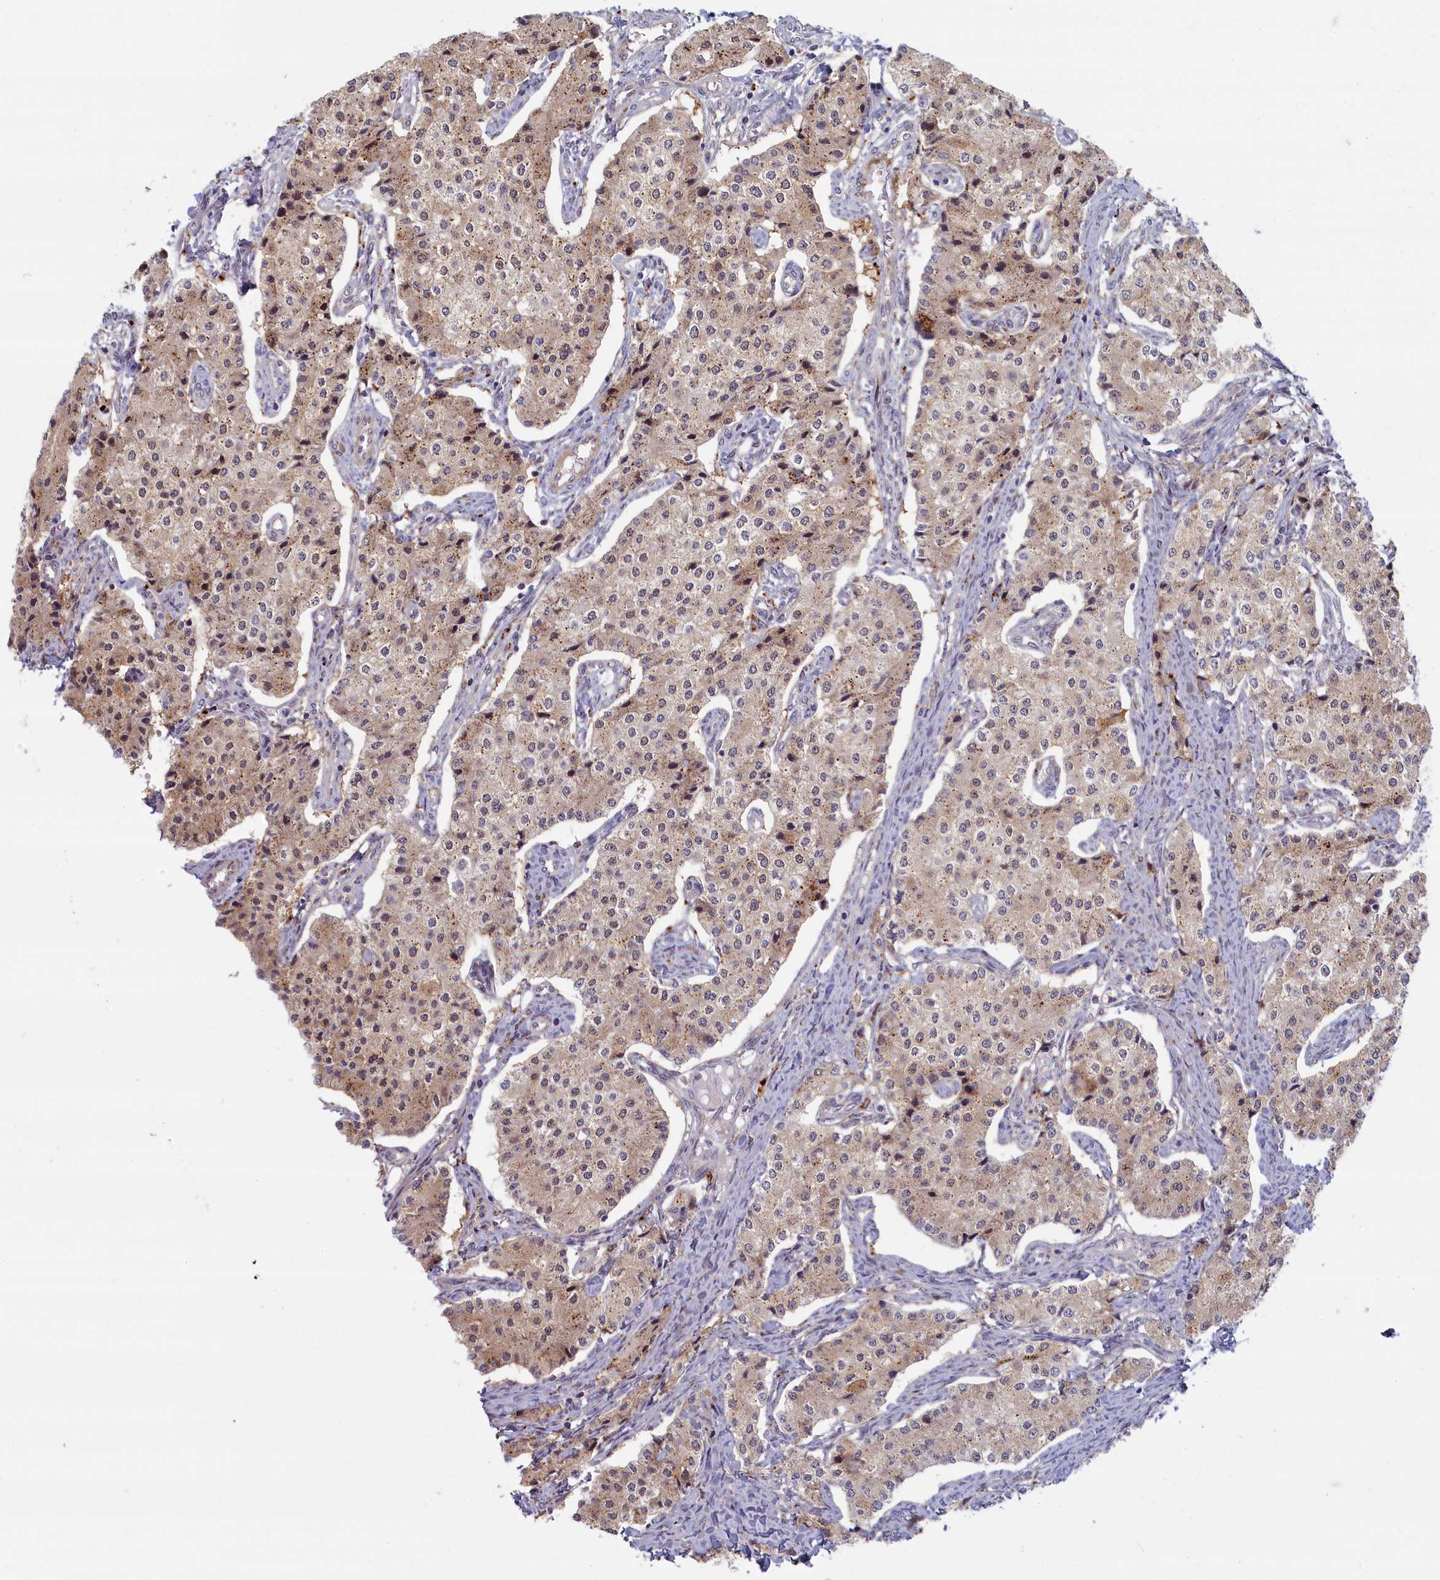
{"staining": {"intensity": "weak", "quantity": "<25%", "location": "cytoplasmic/membranous"}, "tissue": "carcinoid", "cell_type": "Tumor cells", "image_type": "cancer", "snomed": [{"axis": "morphology", "description": "Carcinoid, malignant, NOS"}, {"axis": "topography", "description": "Colon"}], "caption": "Tumor cells are negative for brown protein staining in carcinoid (malignant). (IHC, brightfield microscopy, high magnification).", "gene": "FCSK", "patient": {"sex": "female", "age": 52}}